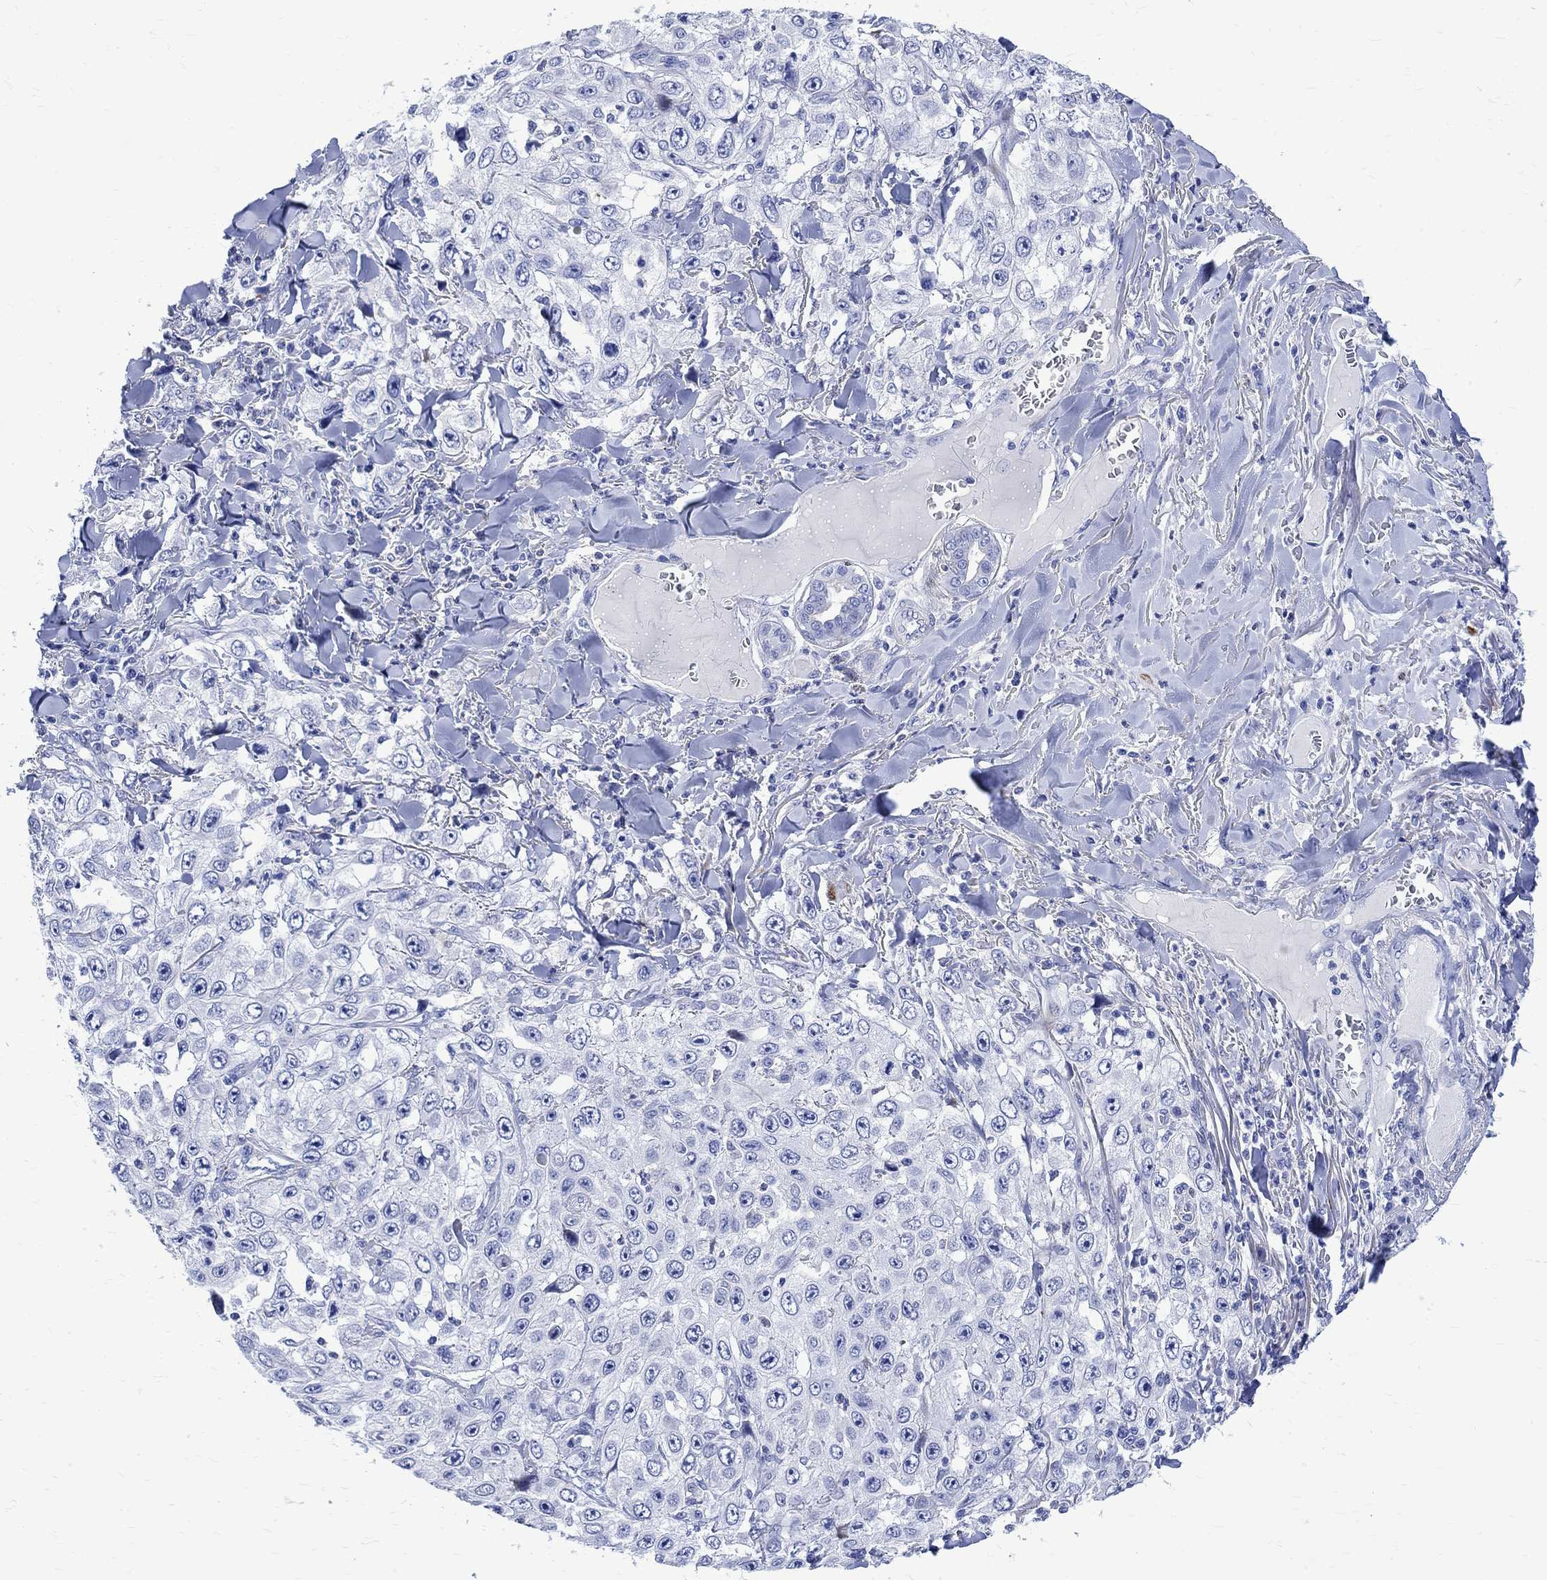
{"staining": {"intensity": "negative", "quantity": "none", "location": "none"}, "tissue": "skin cancer", "cell_type": "Tumor cells", "image_type": "cancer", "snomed": [{"axis": "morphology", "description": "Squamous cell carcinoma, NOS"}, {"axis": "topography", "description": "Skin"}], "caption": "High magnification brightfield microscopy of squamous cell carcinoma (skin) stained with DAB (brown) and counterstained with hematoxylin (blue): tumor cells show no significant expression.", "gene": "PARVB", "patient": {"sex": "male", "age": 82}}